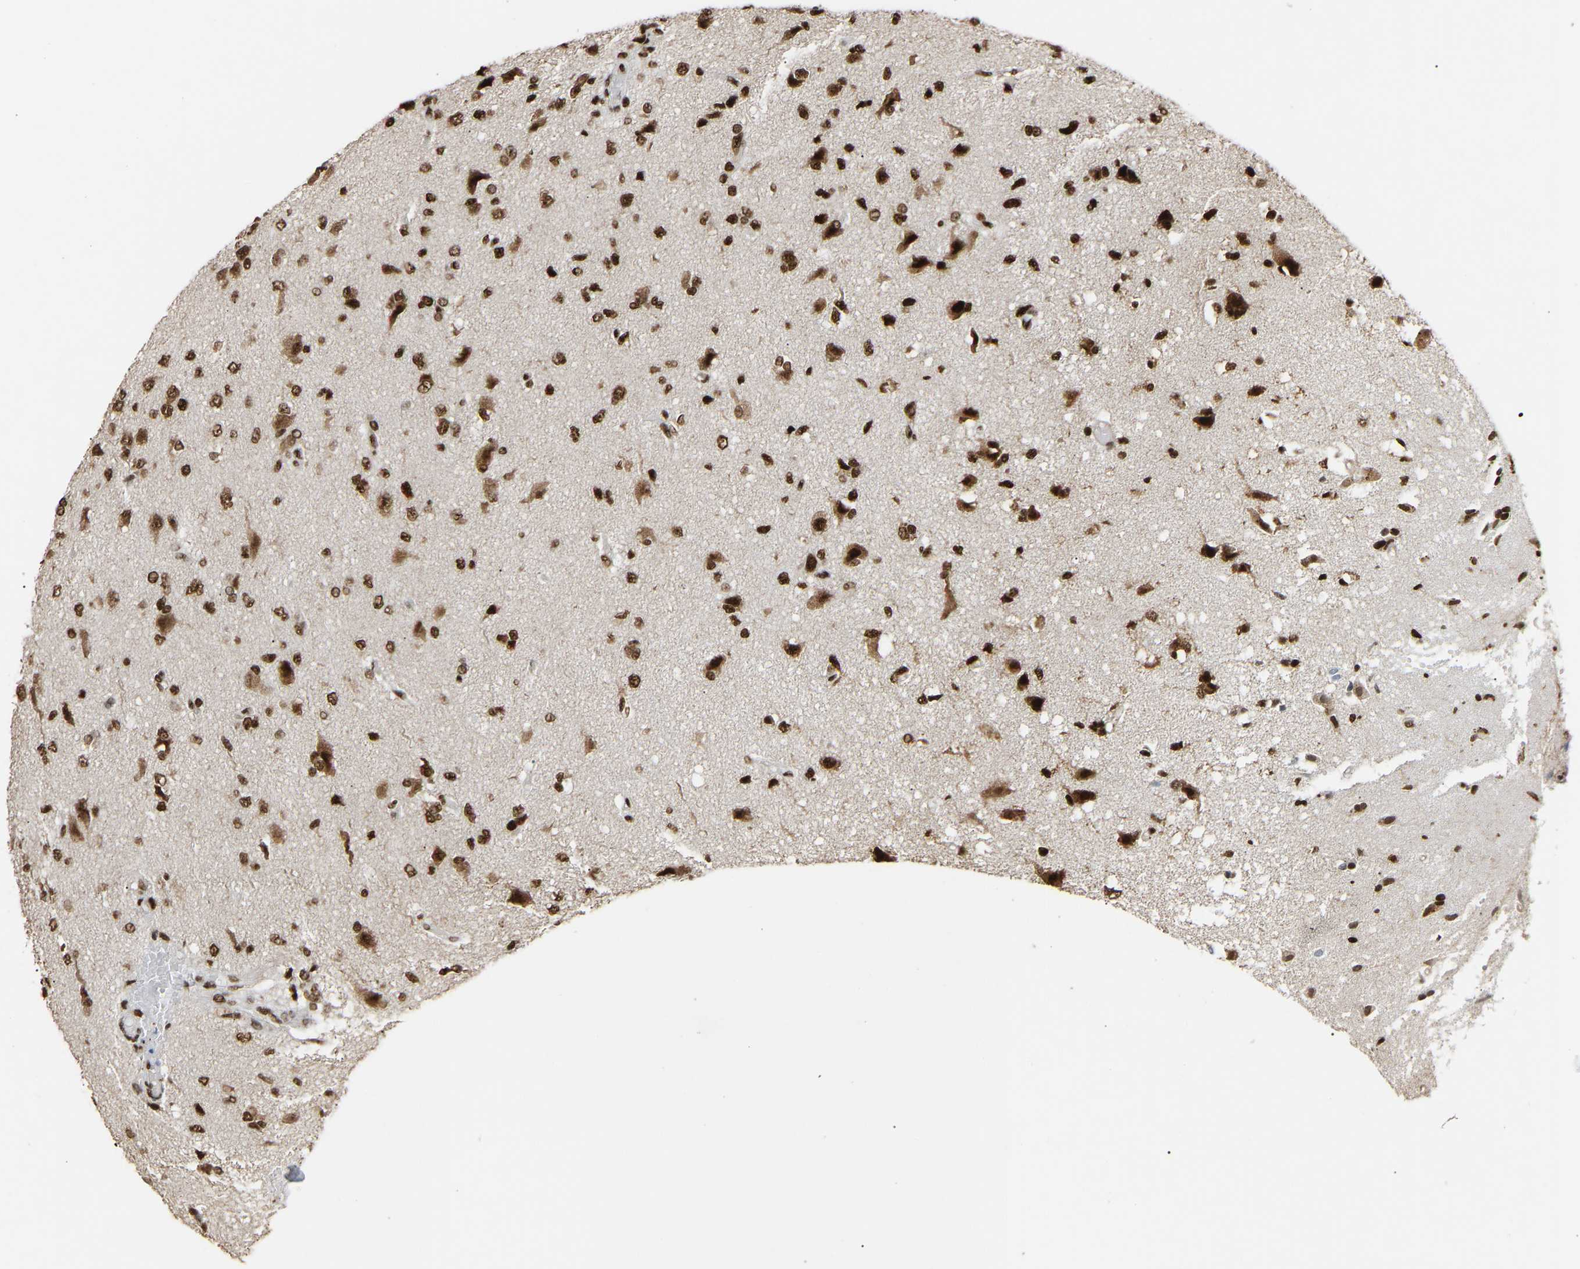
{"staining": {"intensity": "strong", "quantity": ">75%", "location": "nuclear"}, "tissue": "glioma", "cell_type": "Tumor cells", "image_type": "cancer", "snomed": [{"axis": "morphology", "description": "Glioma, malignant, High grade"}, {"axis": "topography", "description": "Brain"}], "caption": "Immunohistochemistry (IHC) photomicrograph of neoplastic tissue: human high-grade glioma (malignant) stained using IHC exhibits high levels of strong protein expression localized specifically in the nuclear of tumor cells, appearing as a nuclear brown color.", "gene": "ALYREF", "patient": {"sex": "female", "age": 59}}